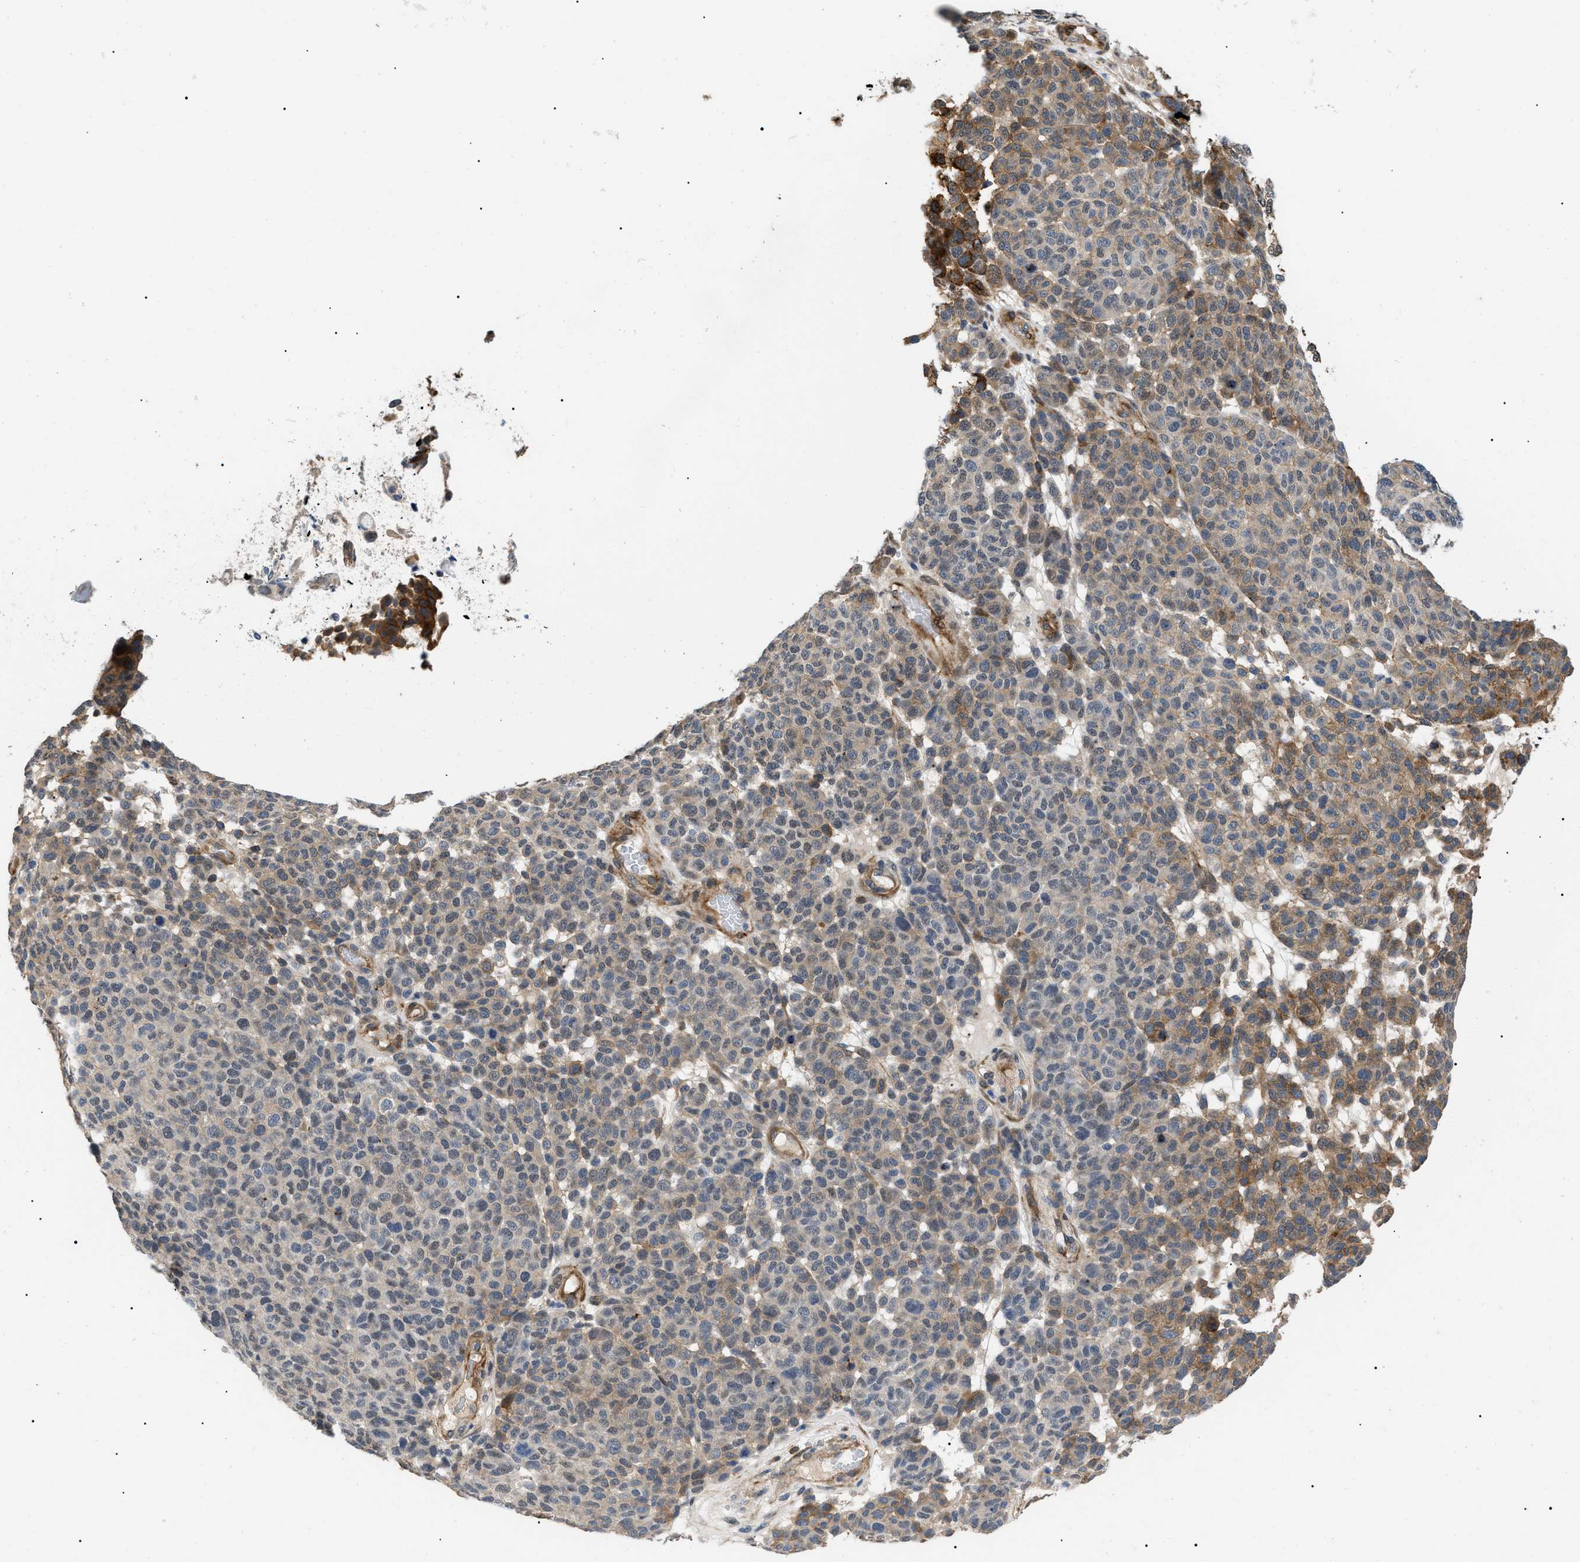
{"staining": {"intensity": "moderate", "quantity": "25%-75%", "location": "cytoplasmic/membranous"}, "tissue": "melanoma", "cell_type": "Tumor cells", "image_type": "cancer", "snomed": [{"axis": "morphology", "description": "Malignant melanoma, NOS"}, {"axis": "topography", "description": "Skin"}], "caption": "DAB (3,3'-diaminobenzidine) immunohistochemical staining of melanoma exhibits moderate cytoplasmic/membranous protein staining in about 25%-75% of tumor cells.", "gene": "CRCP", "patient": {"sex": "male", "age": 59}}